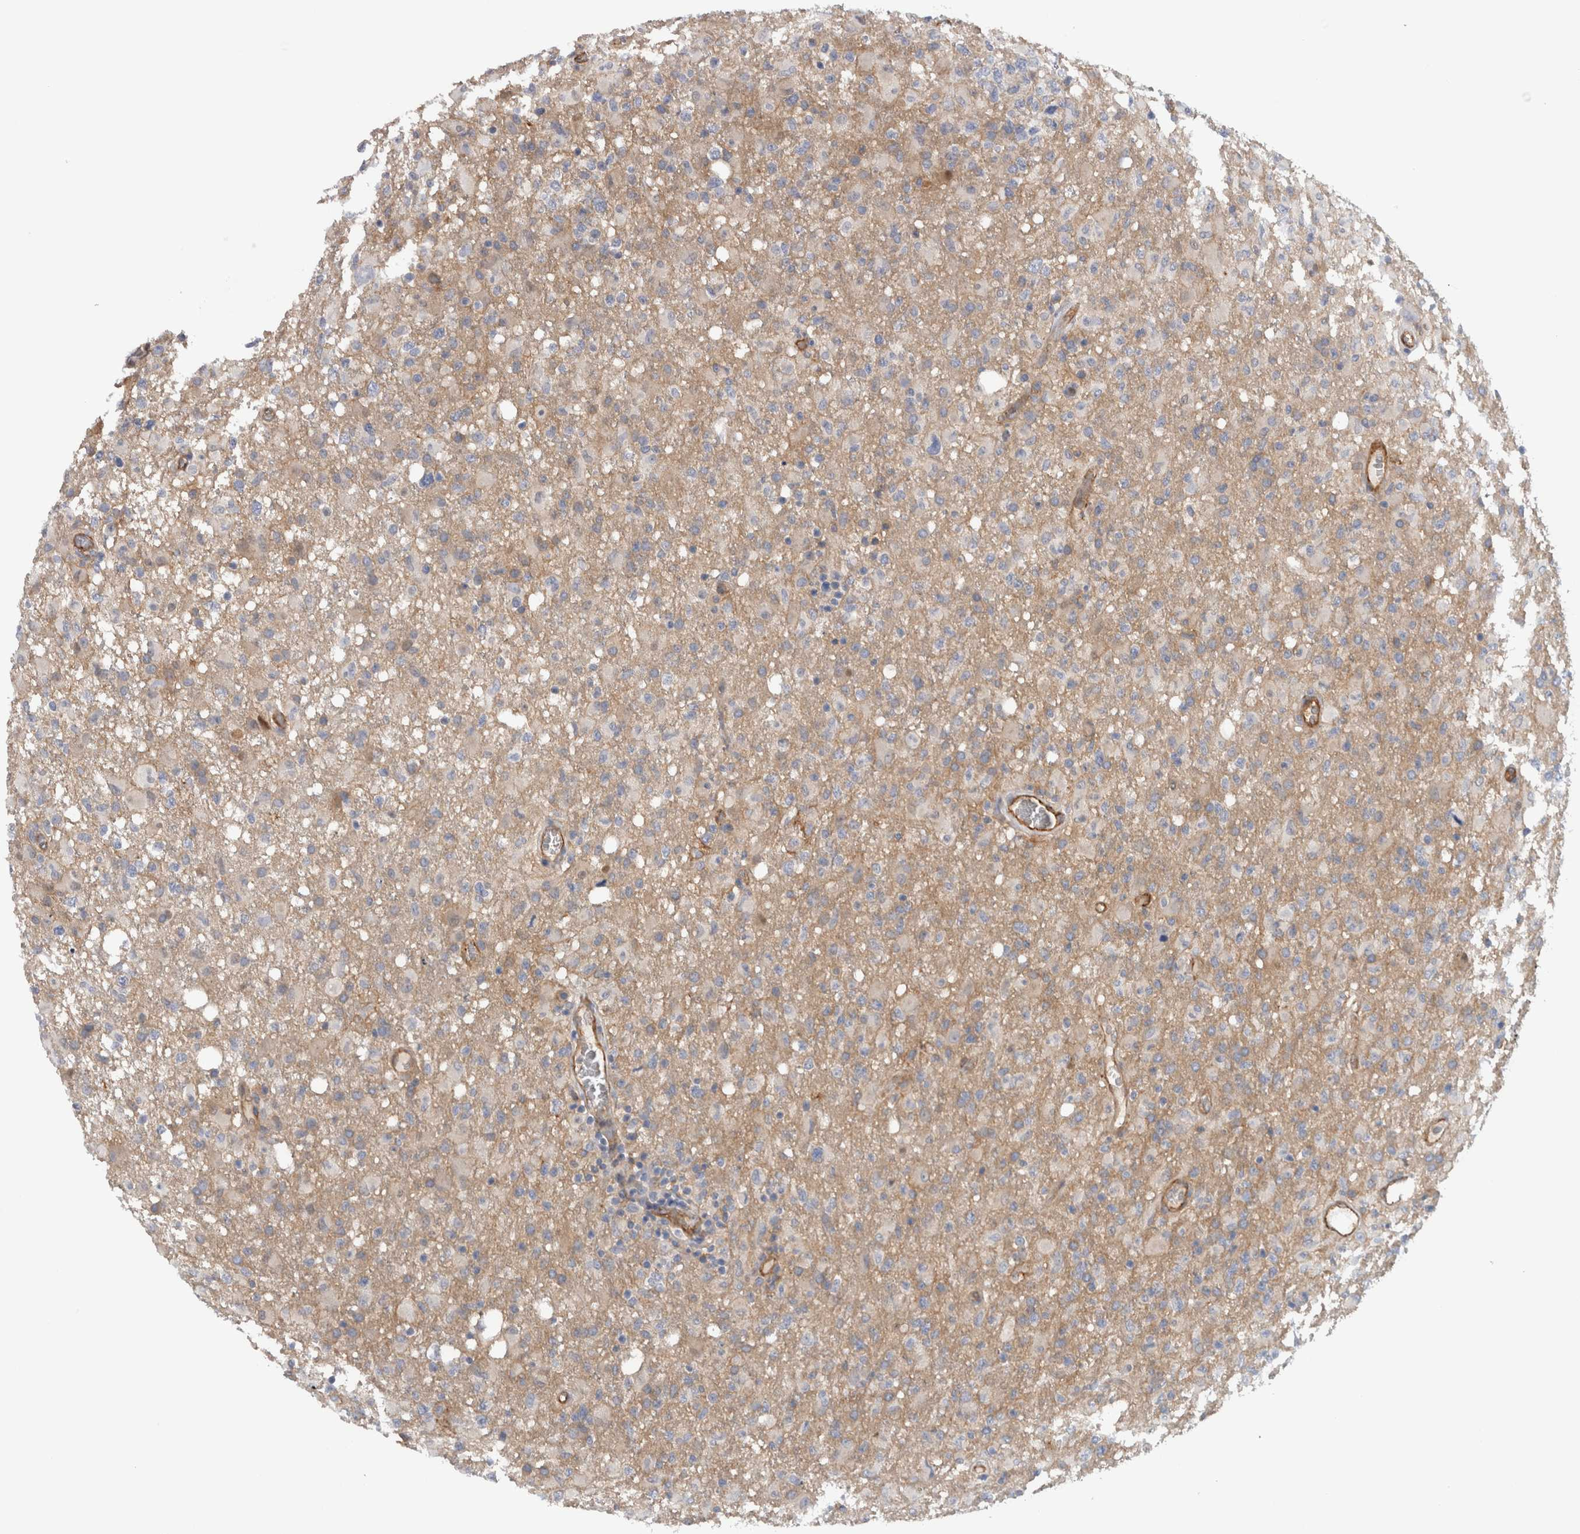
{"staining": {"intensity": "weak", "quantity": "<25%", "location": "cytoplasmic/membranous"}, "tissue": "glioma", "cell_type": "Tumor cells", "image_type": "cancer", "snomed": [{"axis": "morphology", "description": "Glioma, malignant, High grade"}, {"axis": "topography", "description": "Brain"}], "caption": "This micrograph is of glioma stained with immunohistochemistry (IHC) to label a protein in brown with the nuclei are counter-stained blue. There is no positivity in tumor cells. (Brightfield microscopy of DAB (3,3'-diaminobenzidine) immunohistochemistry at high magnification).", "gene": "CD59", "patient": {"sex": "female", "age": 57}}